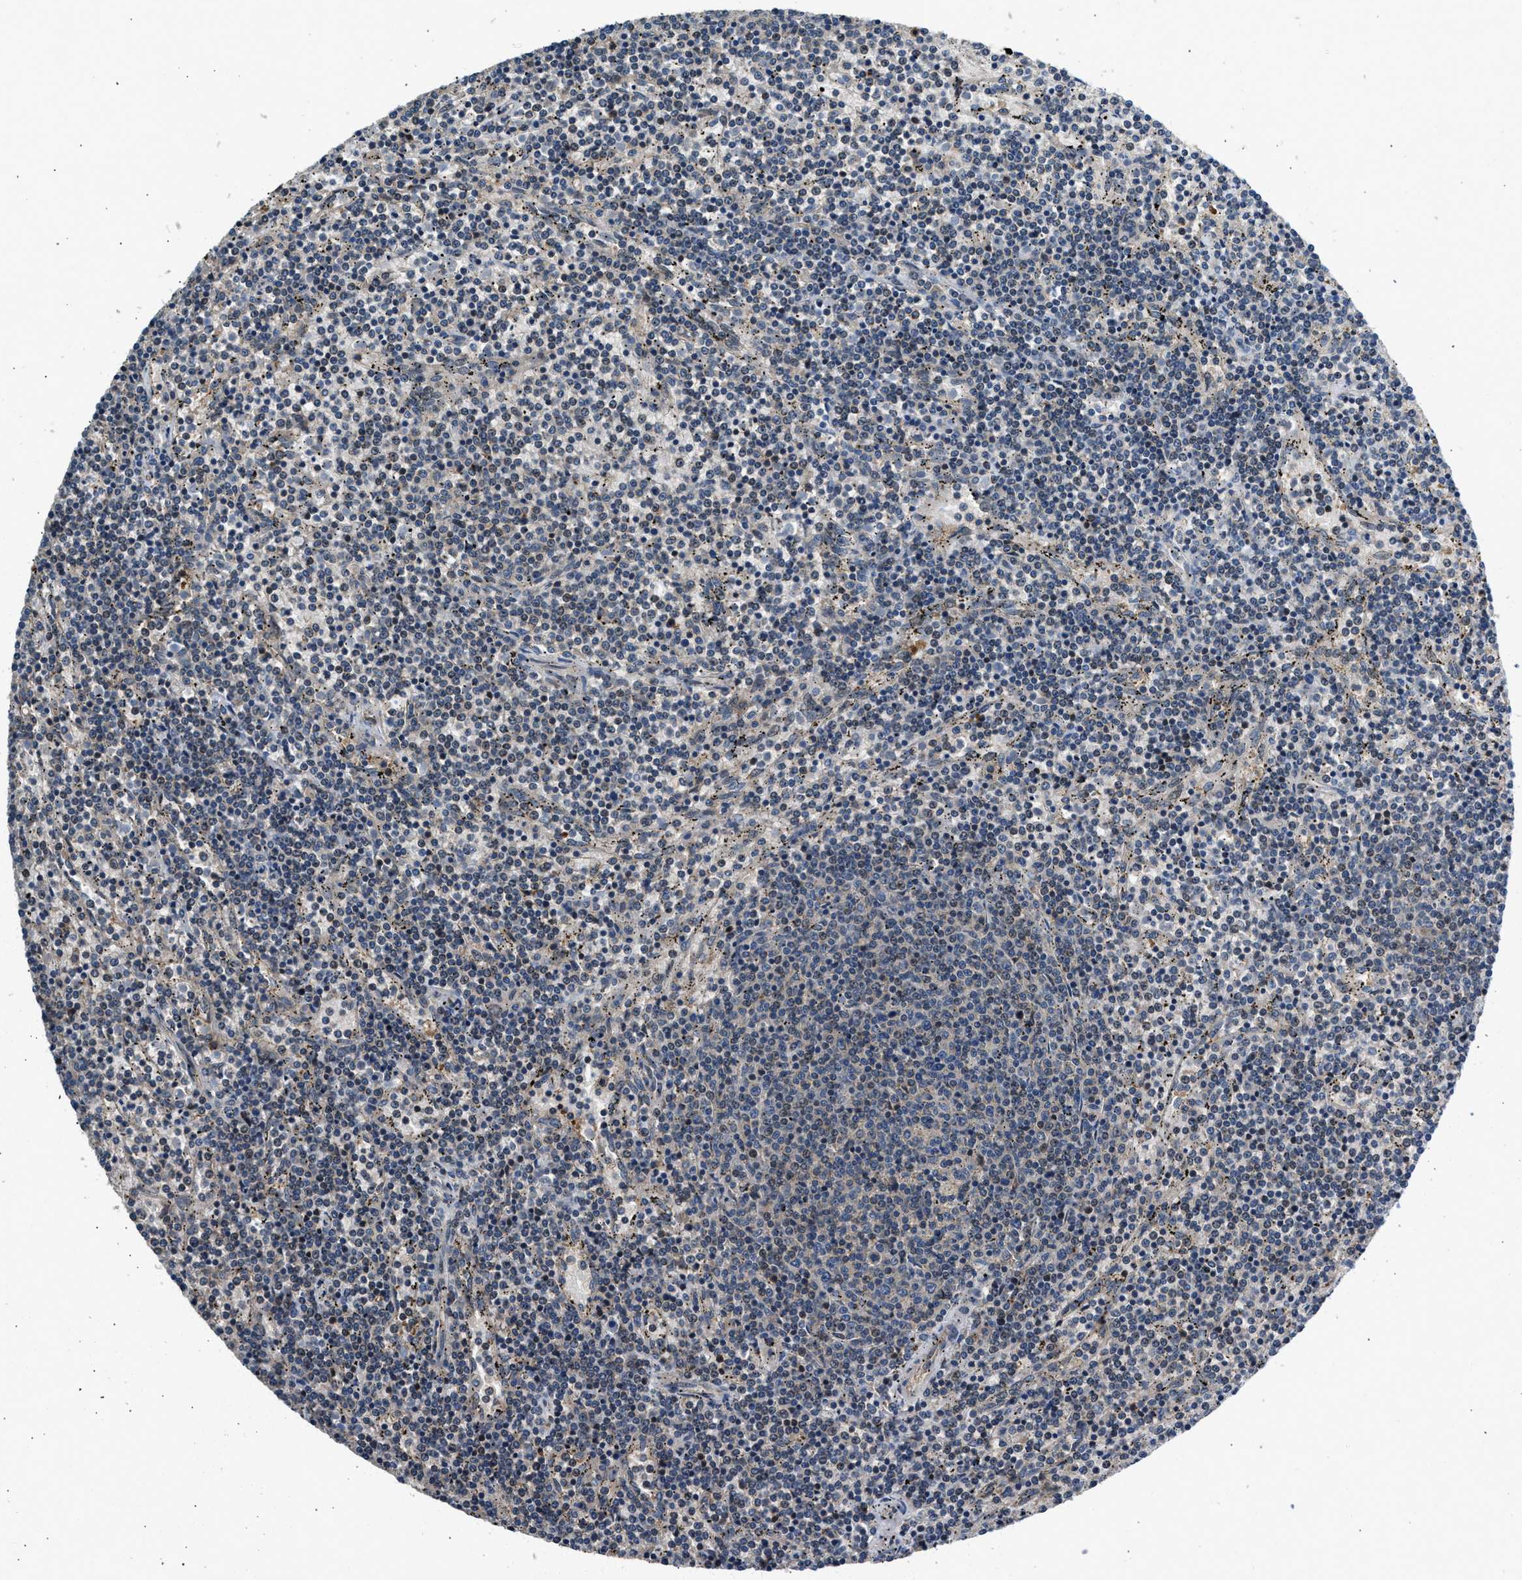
{"staining": {"intensity": "weak", "quantity": "<25%", "location": "cytoplasmic/membranous"}, "tissue": "lymphoma", "cell_type": "Tumor cells", "image_type": "cancer", "snomed": [{"axis": "morphology", "description": "Malignant lymphoma, non-Hodgkin's type, Low grade"}, {"axis": "topography", "description": "Spleen"}], "caption": "This is an immunohistochemistry image of low-grade malignant lymphoma, non-Hodgkin's type. There is no expression in tumor cells.", "gene": "IL3RA", "patient": {"sex": "female", "age": 50}}